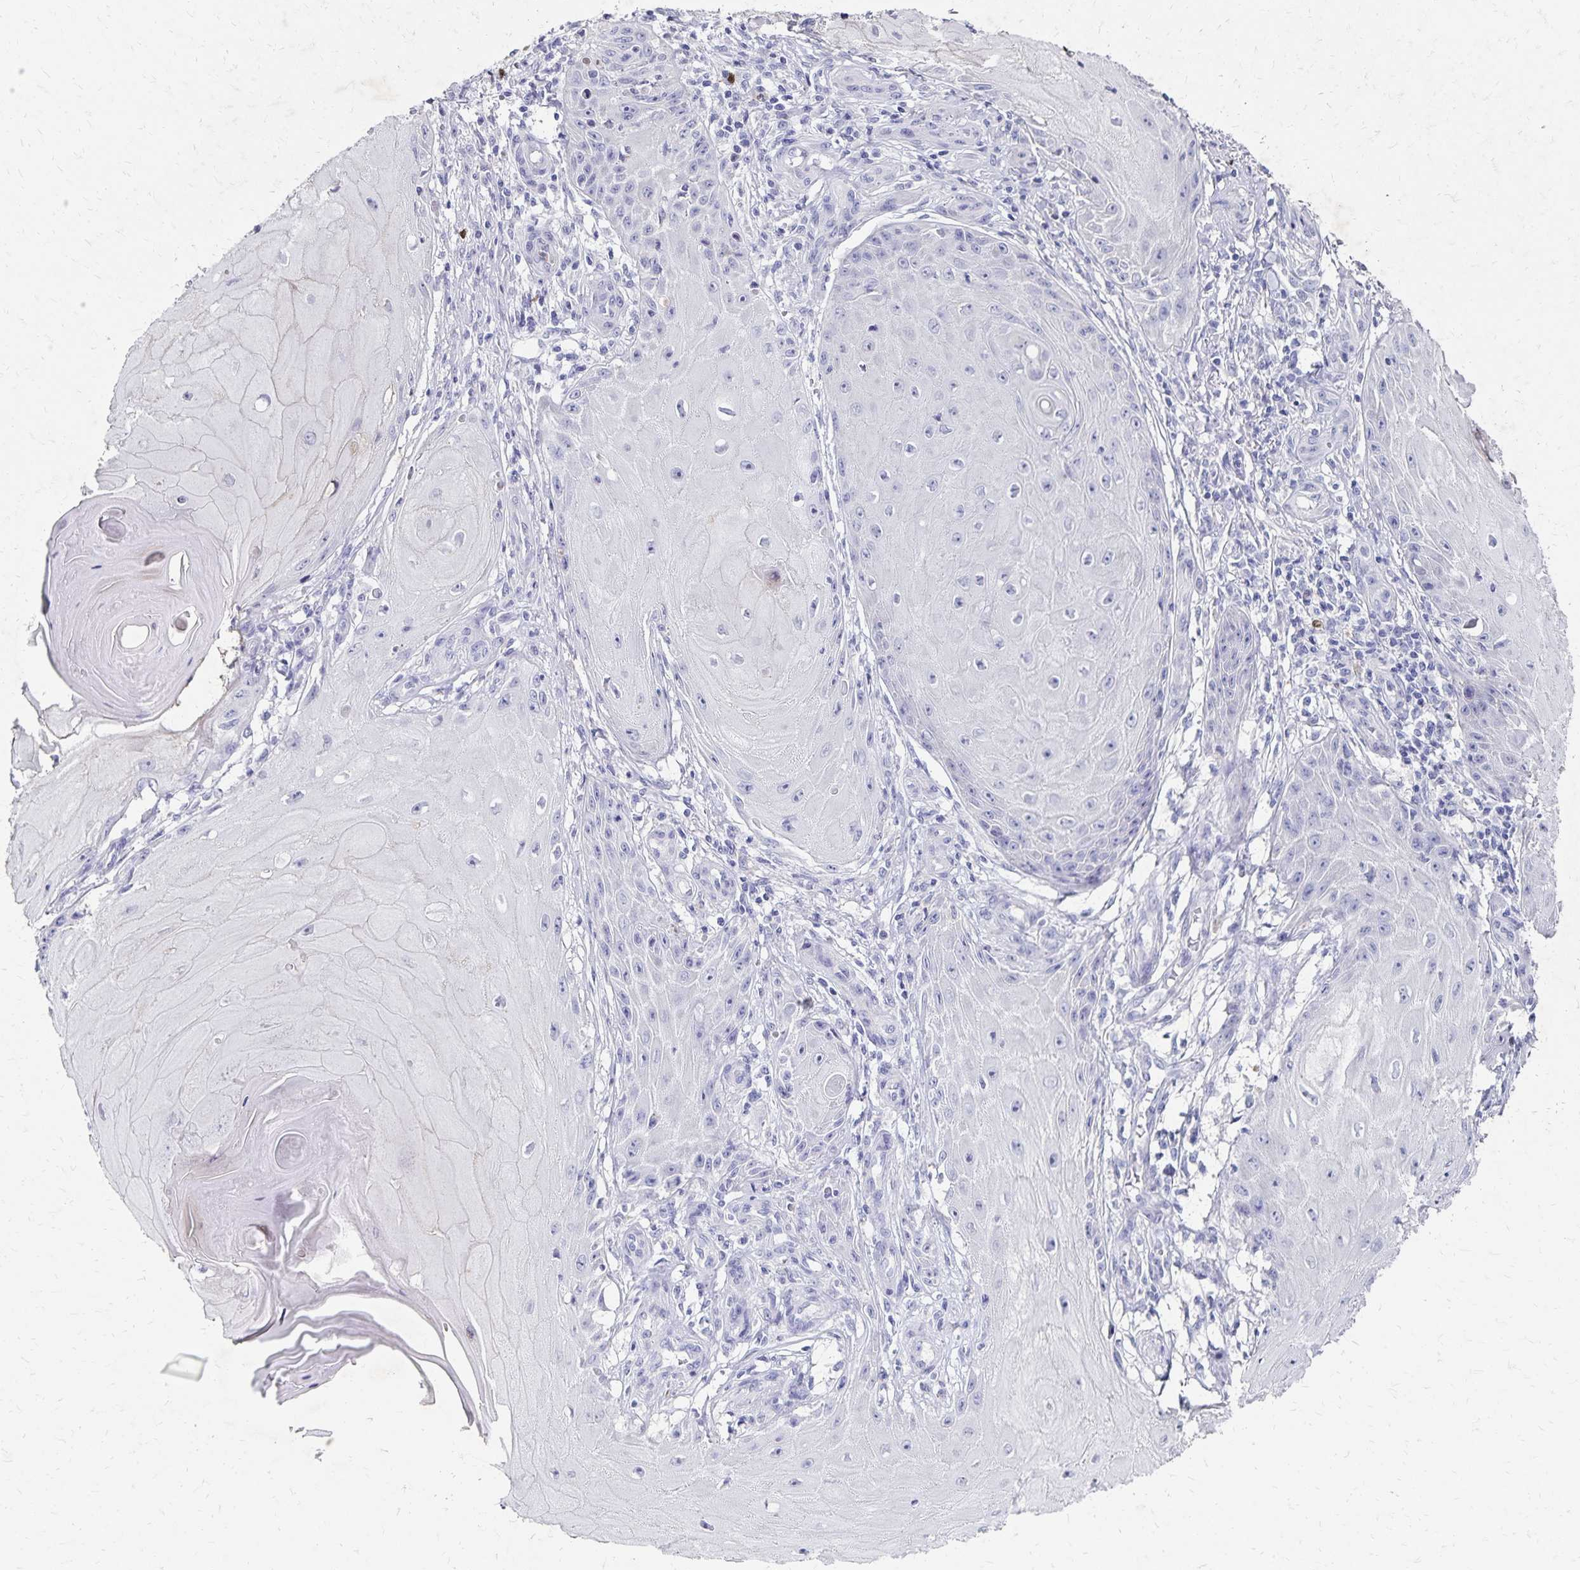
{"staining": {"intensity": "negative", "quantity": "none", "location": "none"}, "tissue": "skin cancer", "cell_type": "Tumor cells", "image_type": "cancer", "snomed": [{"axis": "morphology", "description": "Squamous cell carcinoma, NOS"}, {"axis": "topography", "description": "Skin"}], "caption": "IHC of skin cancer demonstrates no positivity in tumor cells. (DAB IHC, high magnification).", "gene": "PAX5", "patient": {"sex": "female", "age": 77}}